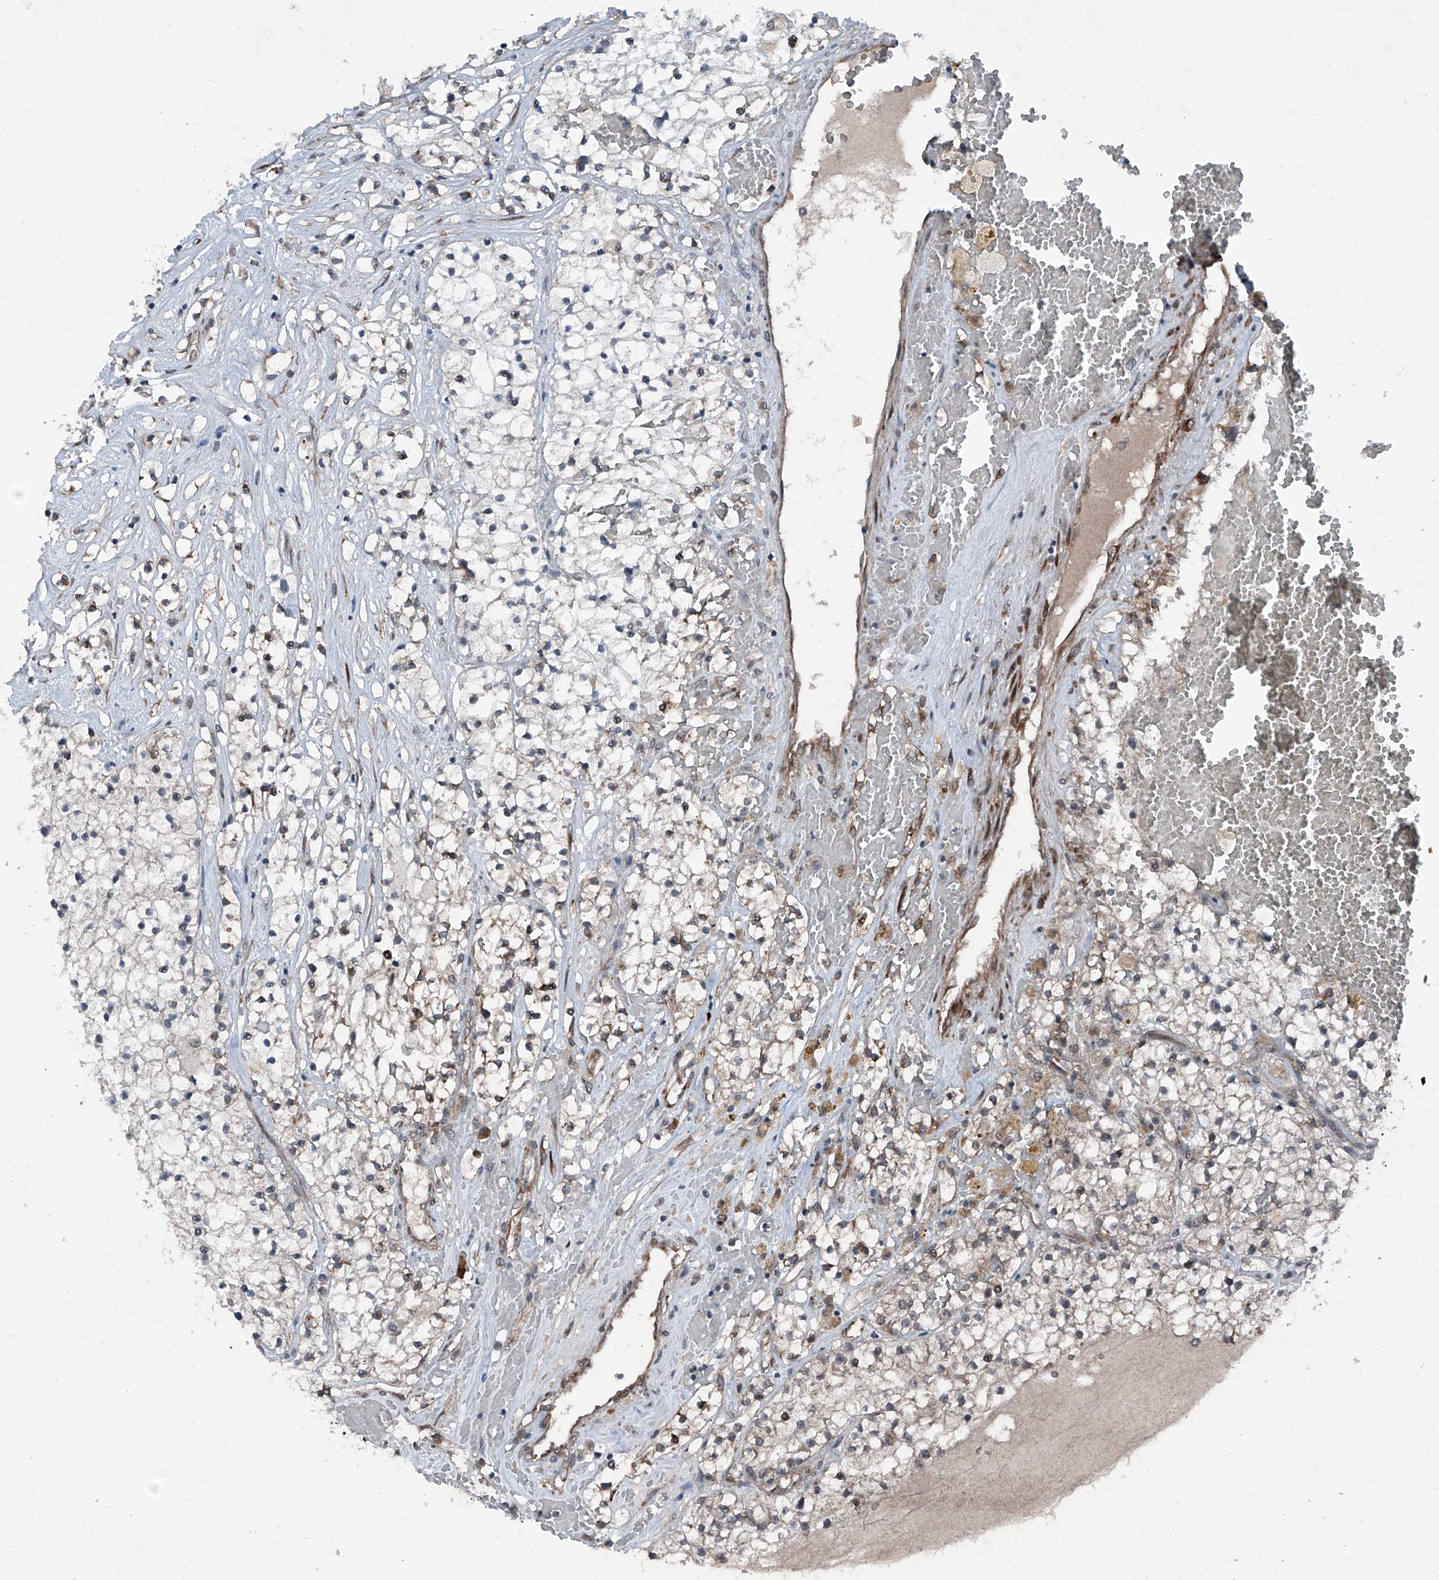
{"staining": {"intensity": "negative", "quantity": "none", "location": "none"}, "tissue": "renal cancer", "cell_type": "Tumor cells", "image_type": "cancer", "snomed": [{"axis": "morphology", "description": "Normal tissue, NOS"}, {"axis": "morphology", "description": "Adenocarcinoma, NOS"}, {"axis": "topography", "description": "Kidney"}], "caption": "Immunohistochemistry (IHC) of adenocarcinoma (renal) exhibits no staining in tumor cells. (DAB immunohistochemistry visualized using brightfield microscopy, high magnification).", "gene": "COA7", "patient": {"sex": "male", "age": 68}}